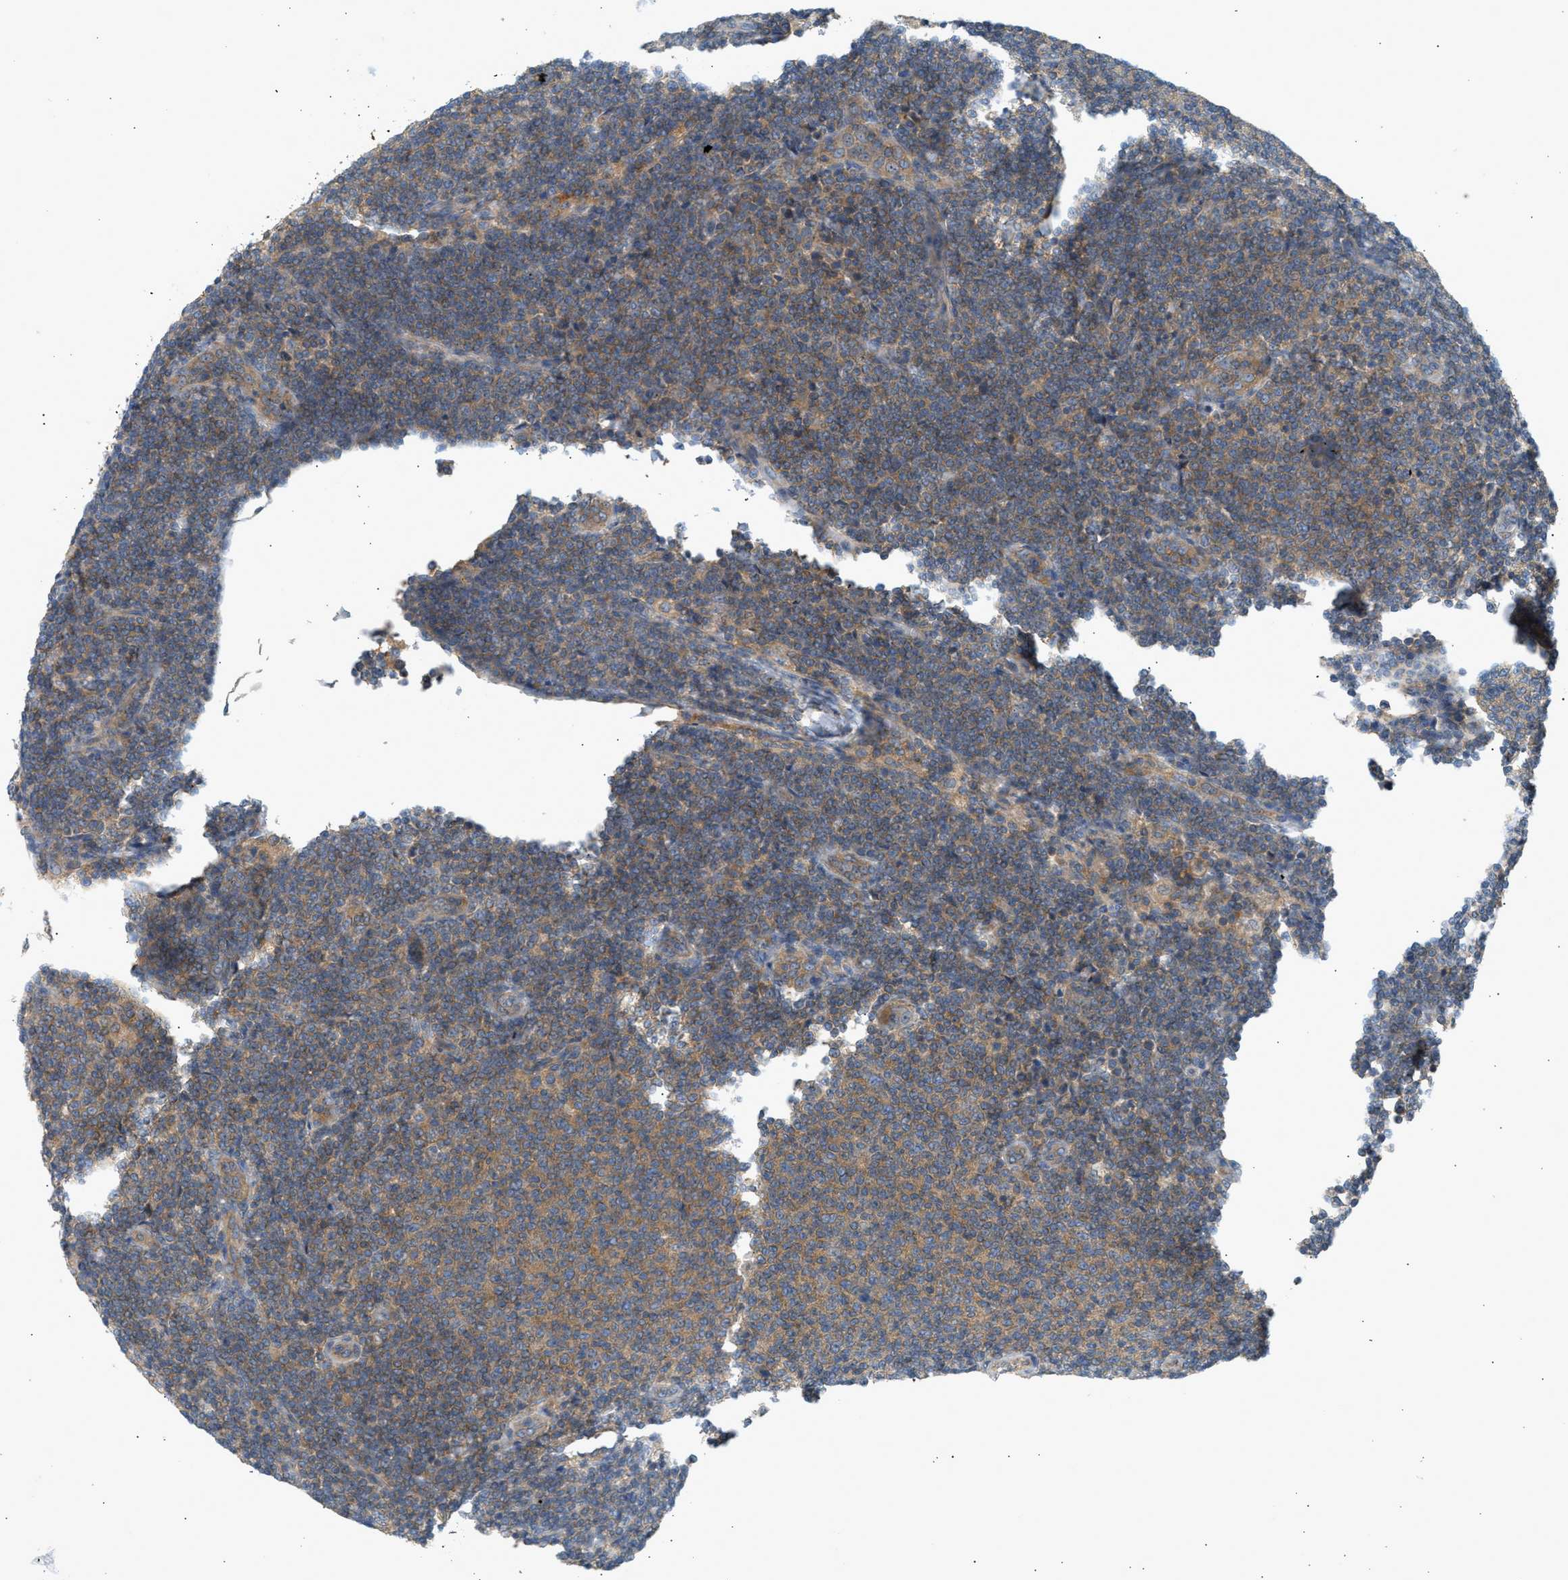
{"staining": {"intensity": "moderate", "quantity": ">75%", "location": "cytoplasmic/membranous"}, "tissue": "lymphoma", "cell_type": "Tumor cells", "image_type": "cancer", "snomed": [{"axis": "morphology", "description": "Malignant lymphoma, non-Hodgkin's type, Low grade"}, {"axis": "topography", "description": "Lymph node"}], "caption": "This micrograph displays IHC staining of lymphoma, with medium moderate cytoplasmic/membranous staining in approximately >75% of tumor cells.", "gene": "PAFAH1B1", "patient": {"sex": "male", "age": 66}}